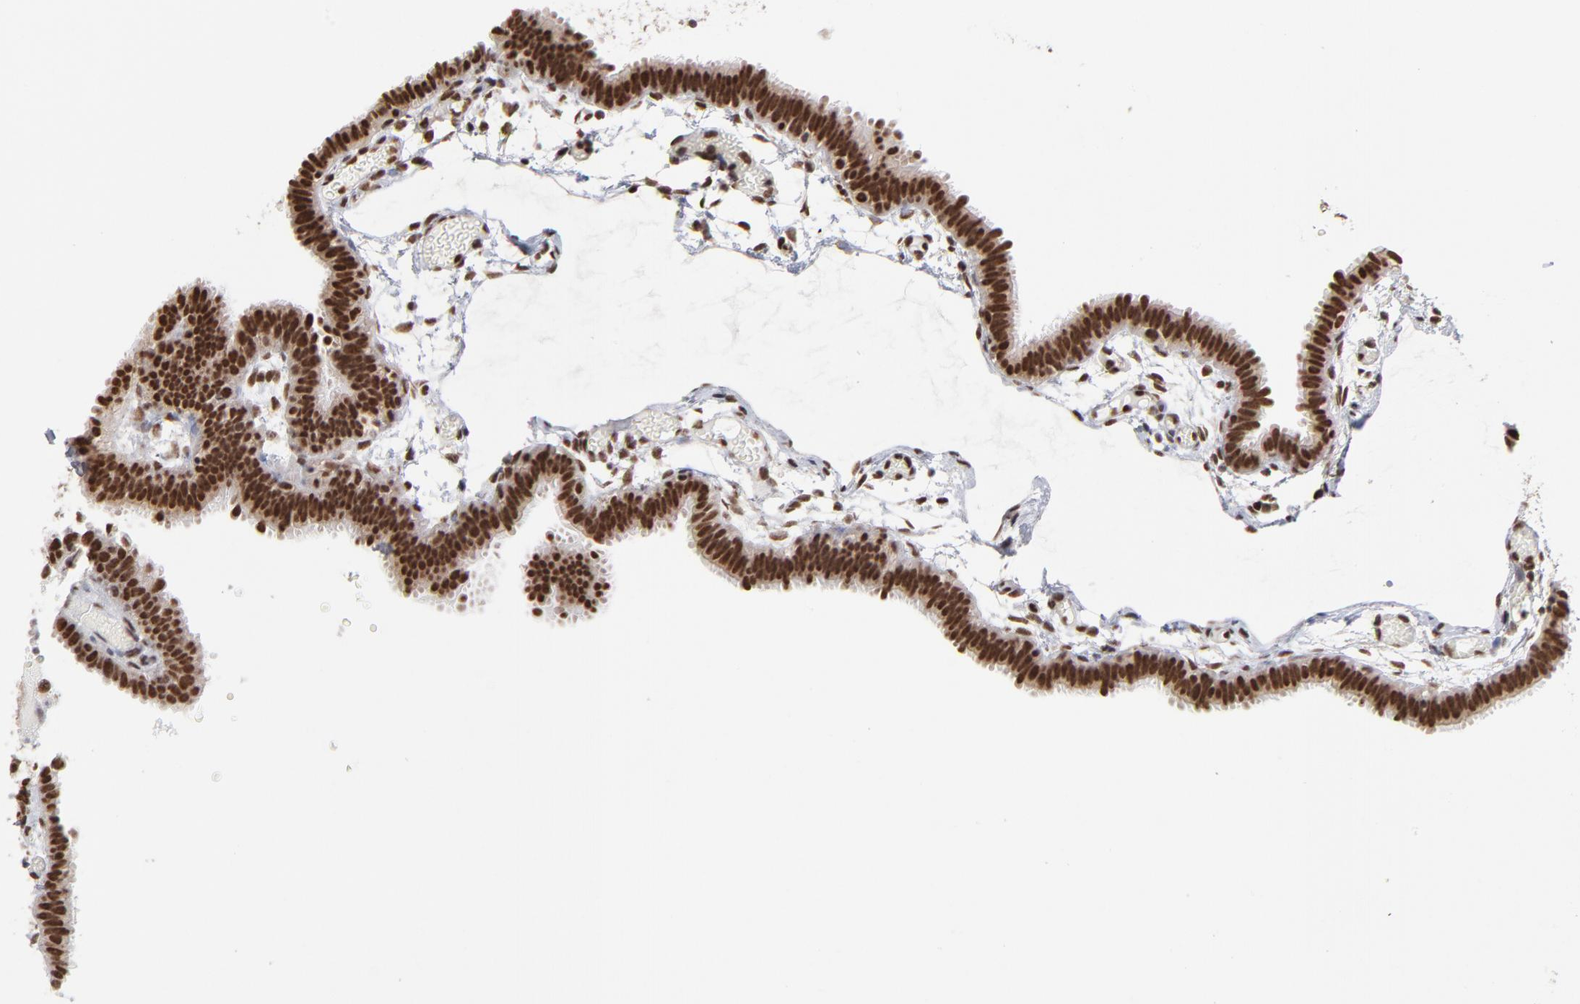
{"staining": {"intensity": "strong", "quantity": ">75%", "location": "cytoplasmic/membranous,nuclear"}, "tissue": "fallopian tube", "cell_type": "Glandular cells", "image_type": "normal", "snomed": [{"axis": "morphology", "description": "Normal tissue, NOS"}, {"axis": "topography", "description": "Fallopian tube"}], "caption": "Fallopian tube stained with DAB IHC demonstrates high levels of strong cytoplasmic/membranous,nuclear positivity in approximately >75% of glandular cells.", "gene": "ZNF3", "patient": {"sex": "female", "age": 29}}